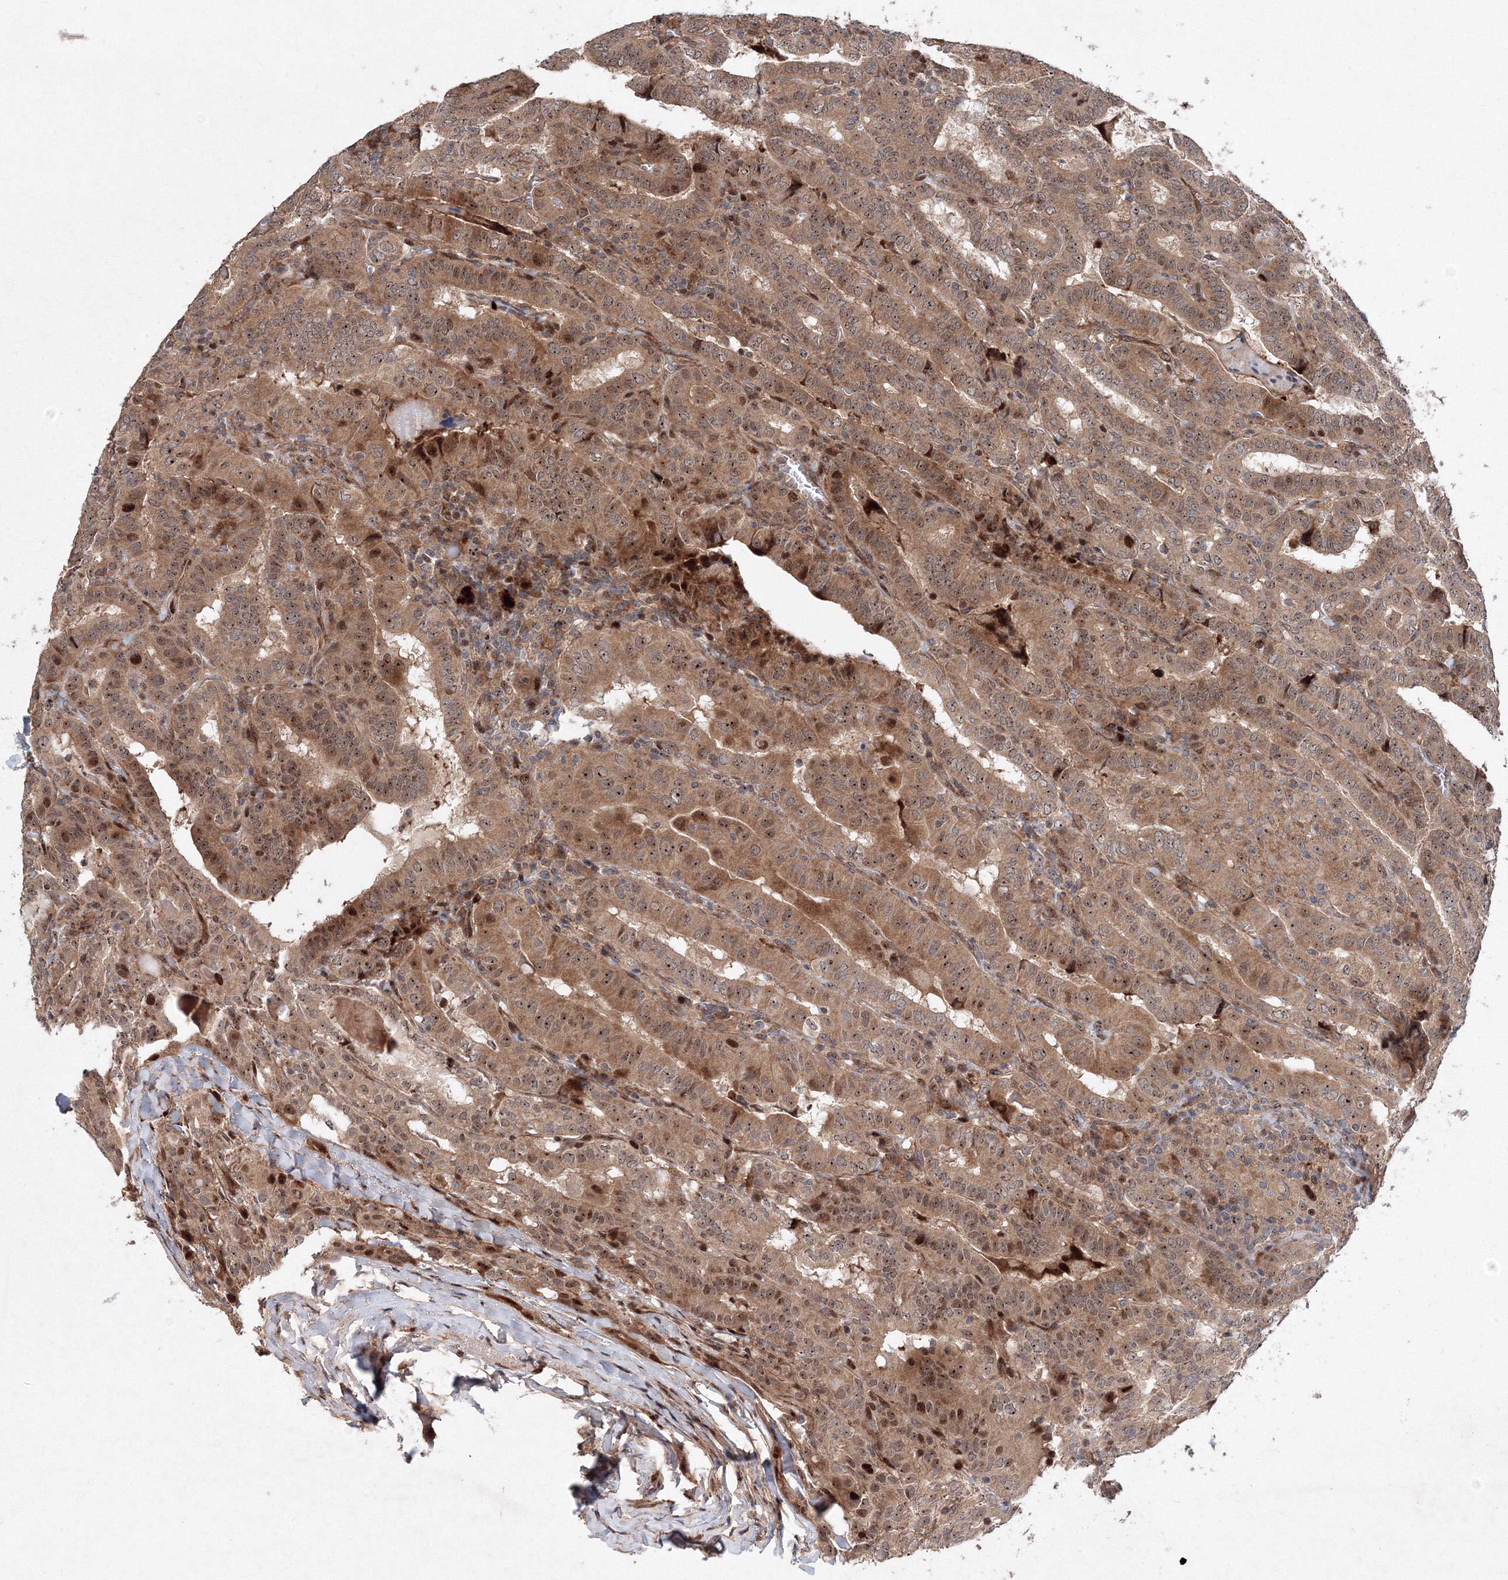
{"staining": {"intensity": "moderate", "quantity": ">75%", "location": "cytoplasmic/membranous,nuclear"}, "tissue": "thyroid cancer", "cell_type": "Tumor cells", "image_type": "cancer", "snomed": [{"axis": "morphology", "description": "Papillary adenocarcinoma, NOS"}, {"axis": "topography", "description": "Thyroid gland"}], "caption": "Thyroid cancer (papillary adenocarcinoma) tissue demonstrates moderate cytoplasmic/membranous and nuclear staining in about >75% of tumor cells, visualized by immunohistochemistry. (IHC, brightfield microscopy, high magnification).", "gene": "ANKAR", "patient": {"sex": "female", "age": 72}}